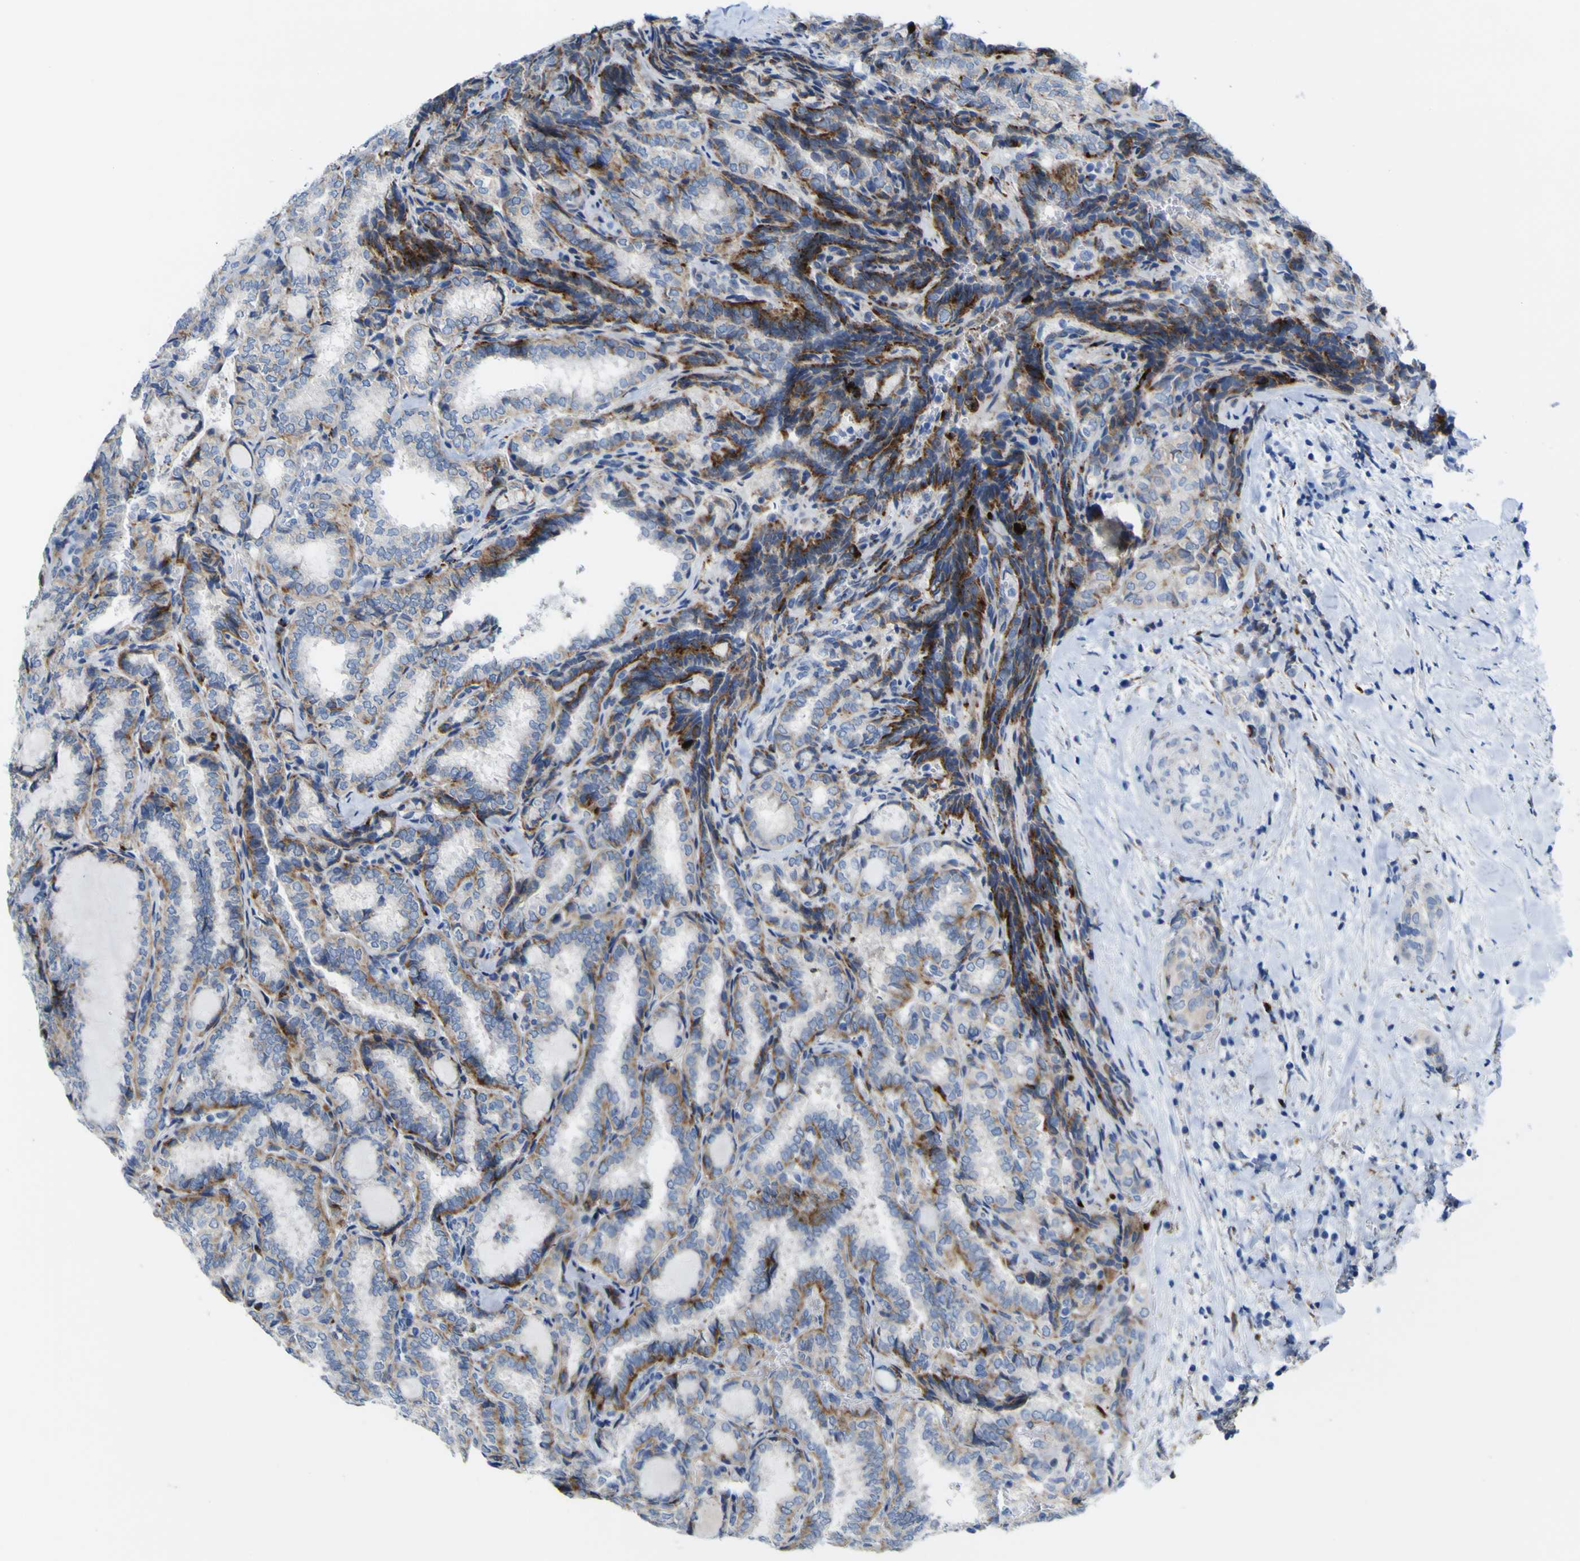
{"staining": {"intensity": "moderate", "quantity": "25%-75%", "location": "cytoplasmic/membranous"}, "tissue": "thyroid cancer", "cell_type": "Tumor cells", "image_type": "cancer", "snomed": [{"axis": "morphology", "description": "Normal tissue, NOS"}, {"axis": "morphology", "description": "Papillary adenocarcinoma, NOS"}, {"axis": "topography", "description": "Thyroid gland"}], "caption": "Tumor cells demonstrate medium levels of moderate cytoplasmic/membranous positivity in about 25%-75% of cells in human thyroid cancer.", "gene": "PTPRF", "patient": {"sex": "female", "age": 30}}